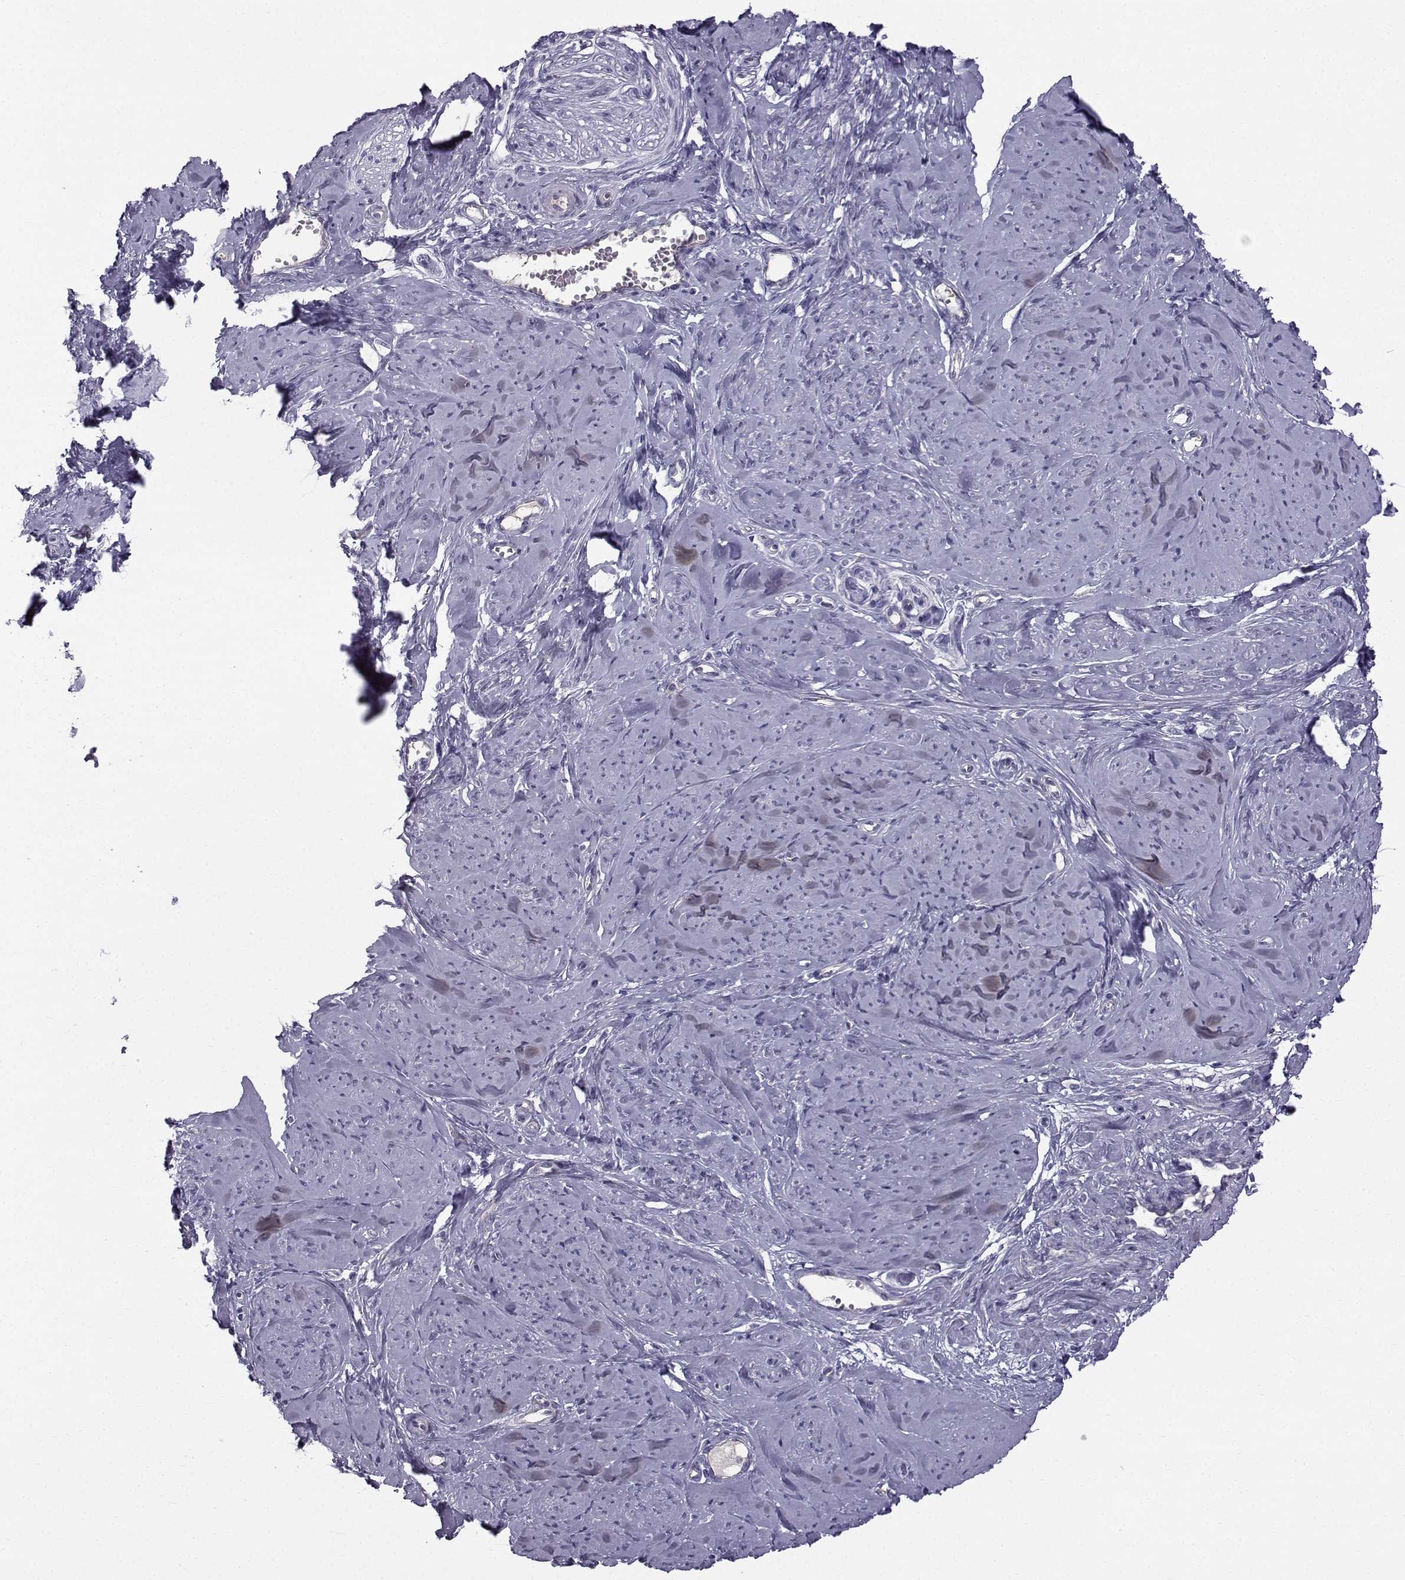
{"staining": {"intensity": "negative", "quantity": "none", "location": "none"}, "tissue": "smooth muscle", "cell_type": "Smooth muscle cells", "image_type": "normal", "snomed": [{"axis": "morphology", "description": "Normal tissue, NOS"}, {"axis": "topography", "description": "Smooth muscle"}], "caption": "Immunohistochemistry photomicrograph of normal smooth muscle: human smooth muscle stained with DAB (3,3'-diaminobenzidine) reveals no significant protein staining in smooth muscle cells. (DAB immunohistochemistry visualized using brightfield microscopy, high magnification).", "gene": "CALCR", "patient": {"sex": "female", "age": 48}}